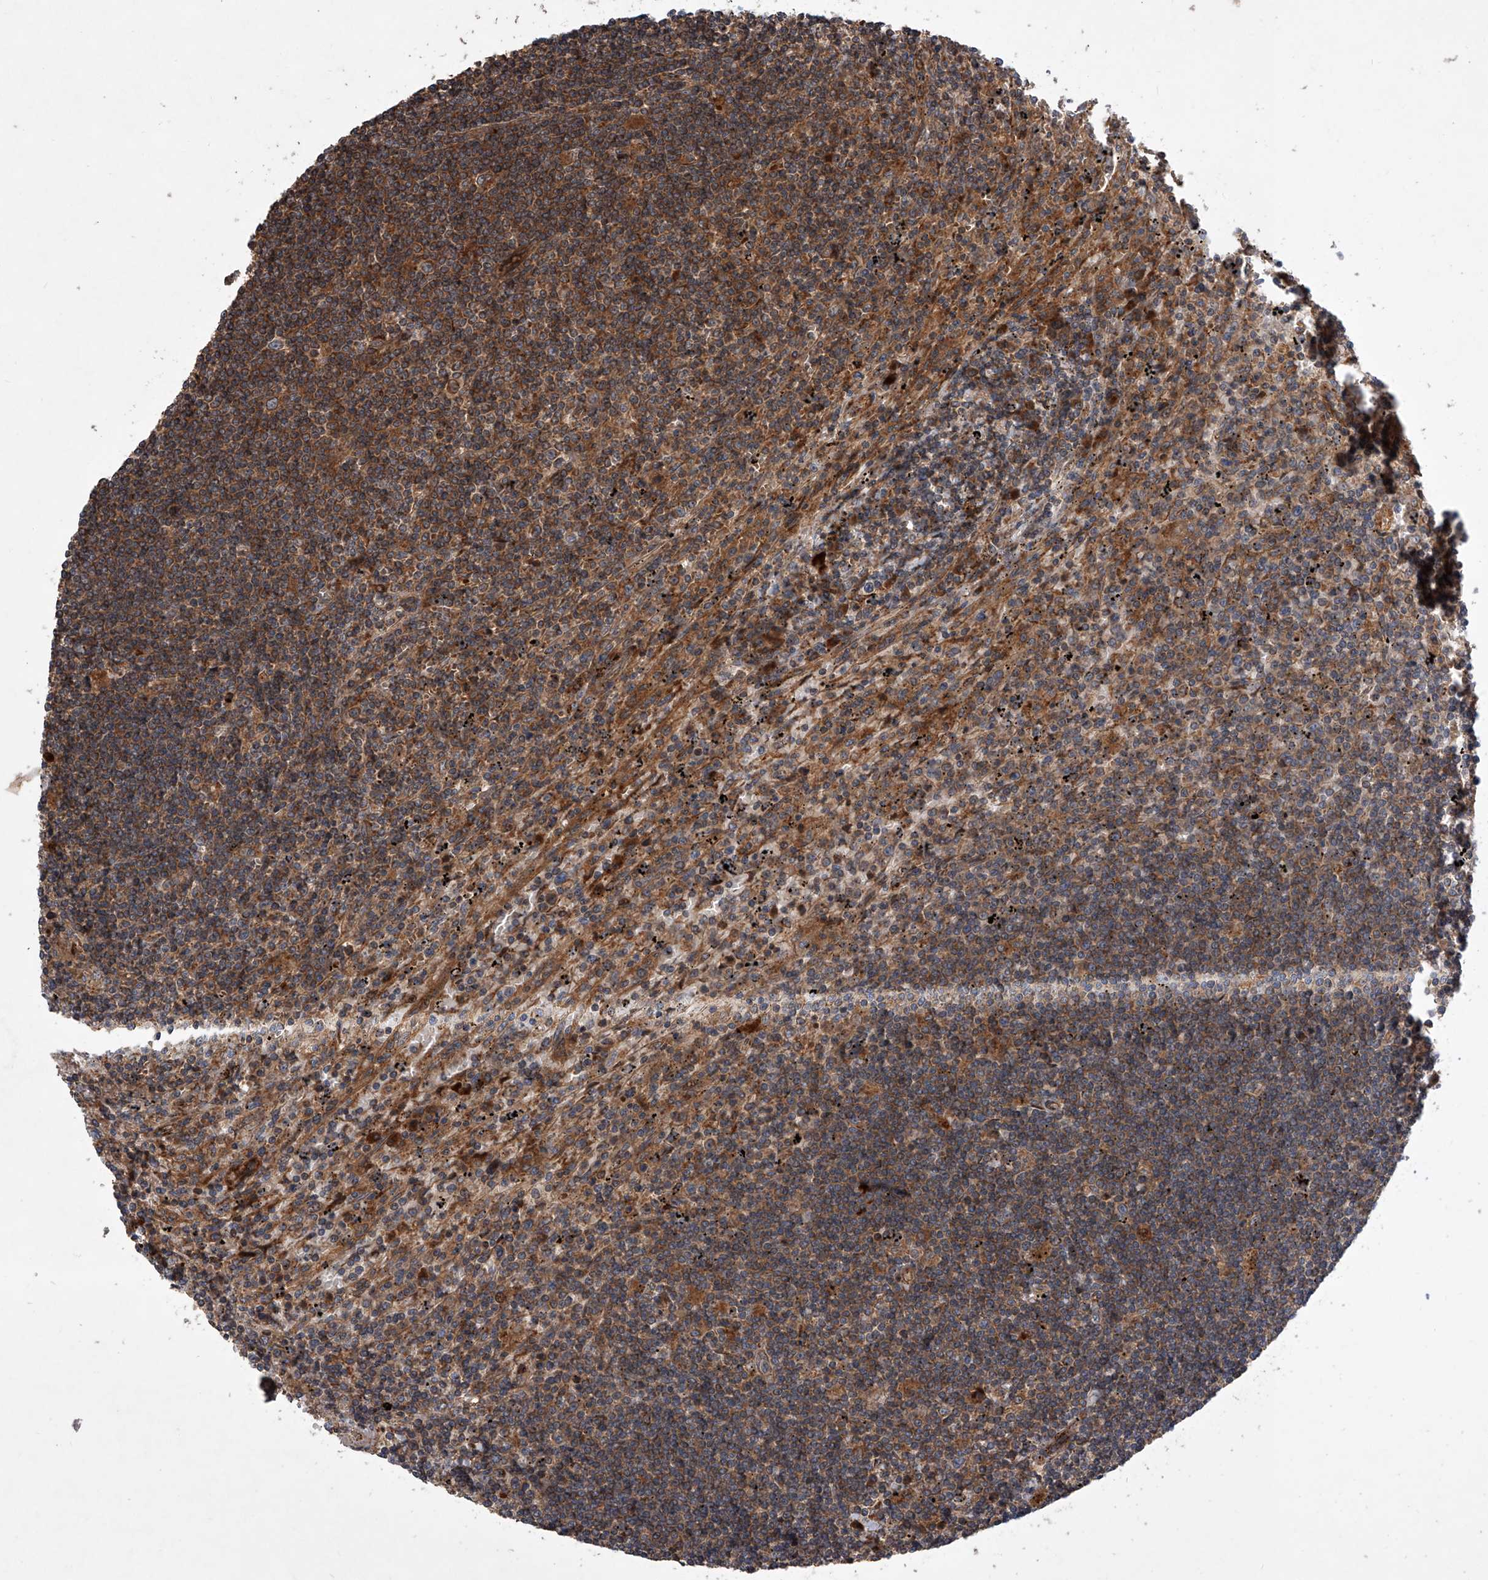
{"staining": {"intensity": "moderate", "quantity": ">75%", "location": "cytoplasmic/membranous"}, "tissue": "lymphoma", "cell_type": "Tumor cells", "image_type": "cancer", "snomed": [{"axis": "morphology", "description": "Malignant lymphoma, non-Hodgkin's type, Low grade"}, {"axis": "topography", "description": "Spleen"}], "caption": "The immunohistochemical stain highlights moderate cytoplasmic/membranous positivity in tumor cells of malignant lymphoma, non-Hodgkin's type (low-grade) tissue. (IHC, brightfield microscopy, high magnification).", "gene": "USP47", "patient": {"sex": "male", "age": 76}}